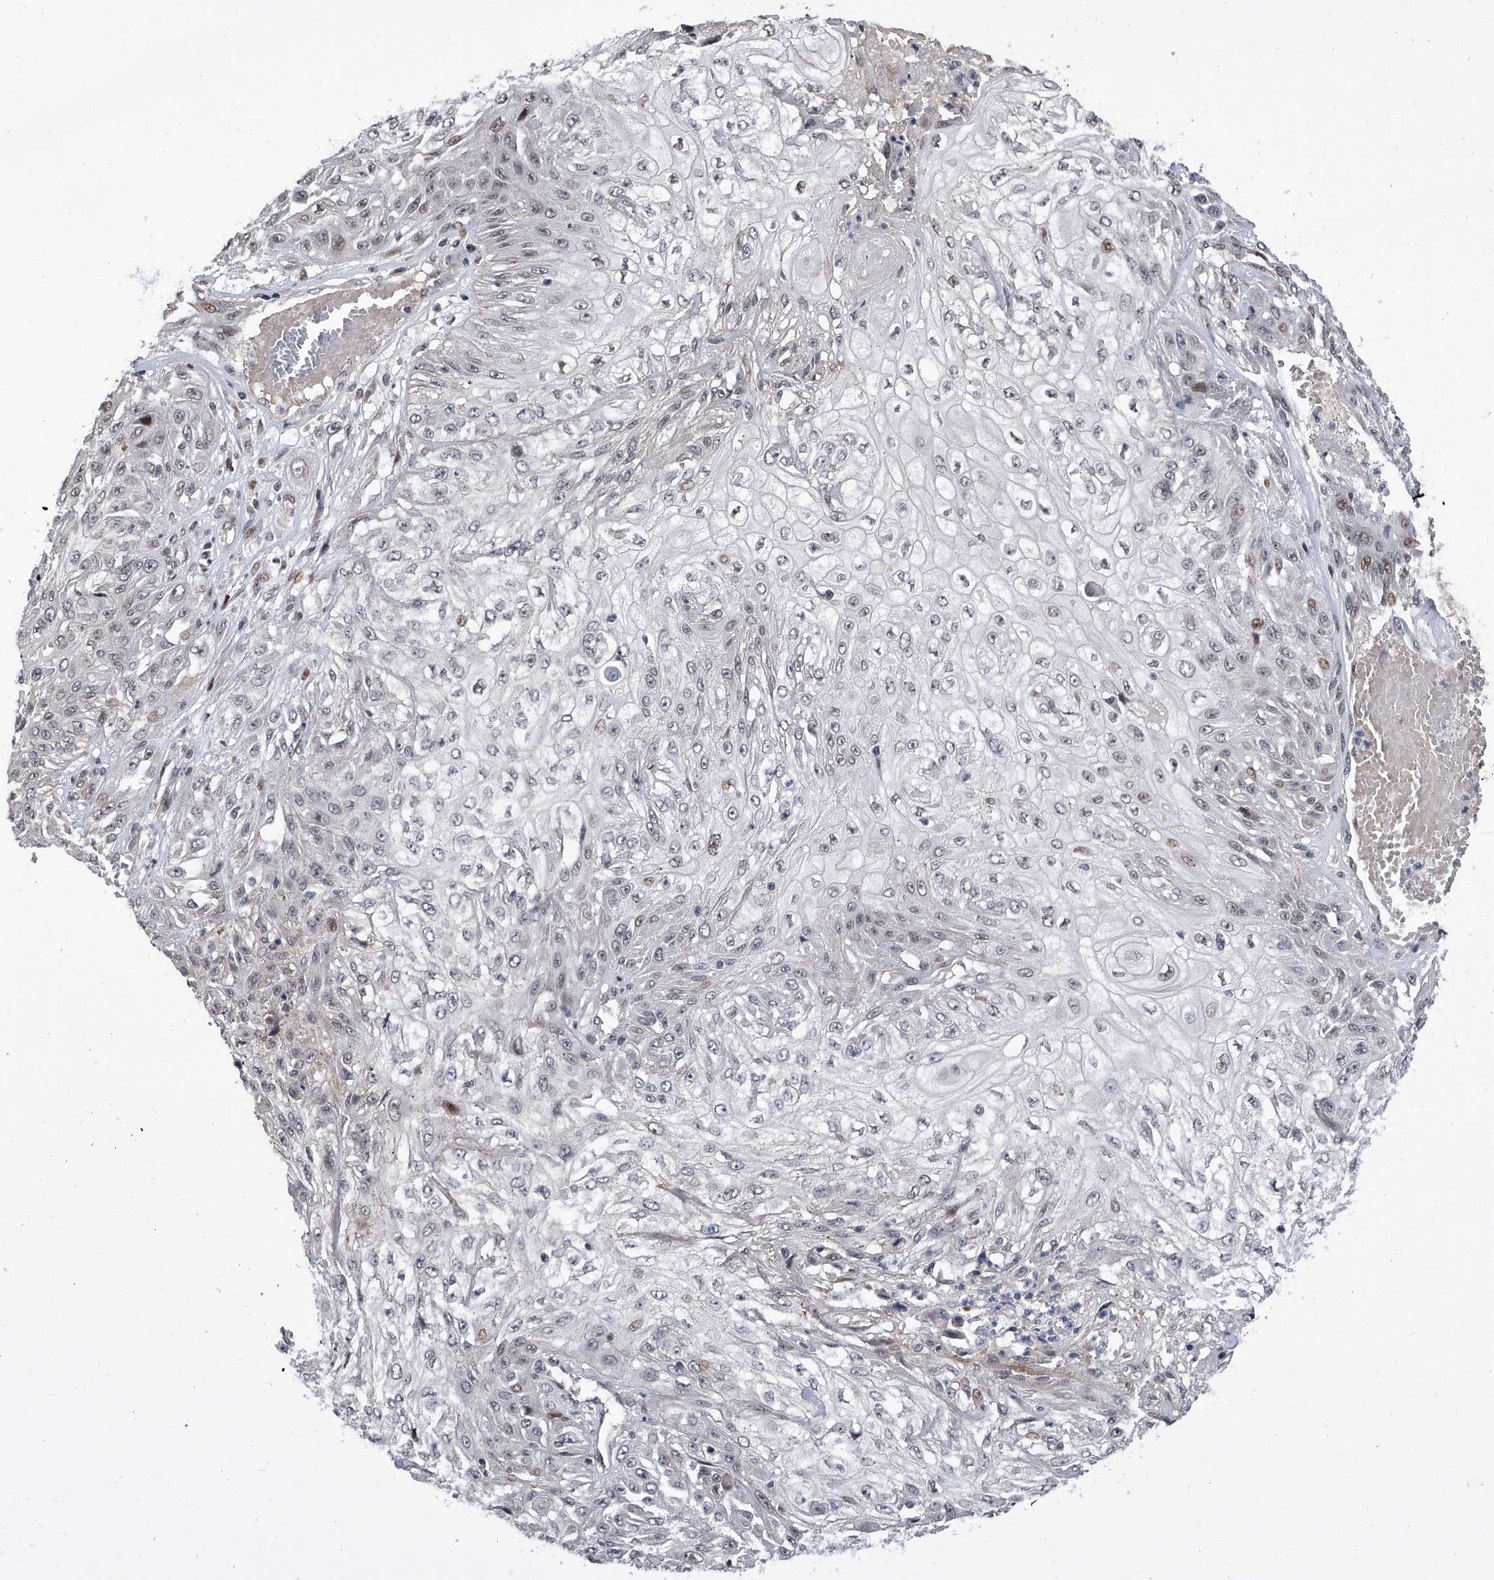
{"staining": {"intensity": "negative", "quantity": "none", "location": "none"}, "tissue": "skin cancer", "cell_type": "Tumor cells", "image_type": "cancer", "snomed": [{"axis": "morphology", "description": "Squamous cell carcinoma, NOS"}, {"axis": "morphology", "description": "Squamous cell carcinoma, metastatic, NOS"}, {"axis": "topography", "description": "Skin"}, {"axis": "topography", "description": "Lymph node"}], "caption": "Immunohistochemistry histopathology image of neoplastic tissue: skin cancer stained with DAB (3,3'-diaminobenzidine) reveals no significant protein staining in tumor cells. (DAB IHC with hematoxylin counter stain).", "gene": "ZNF426", "patient": {"sex": "male", "age": 75}}